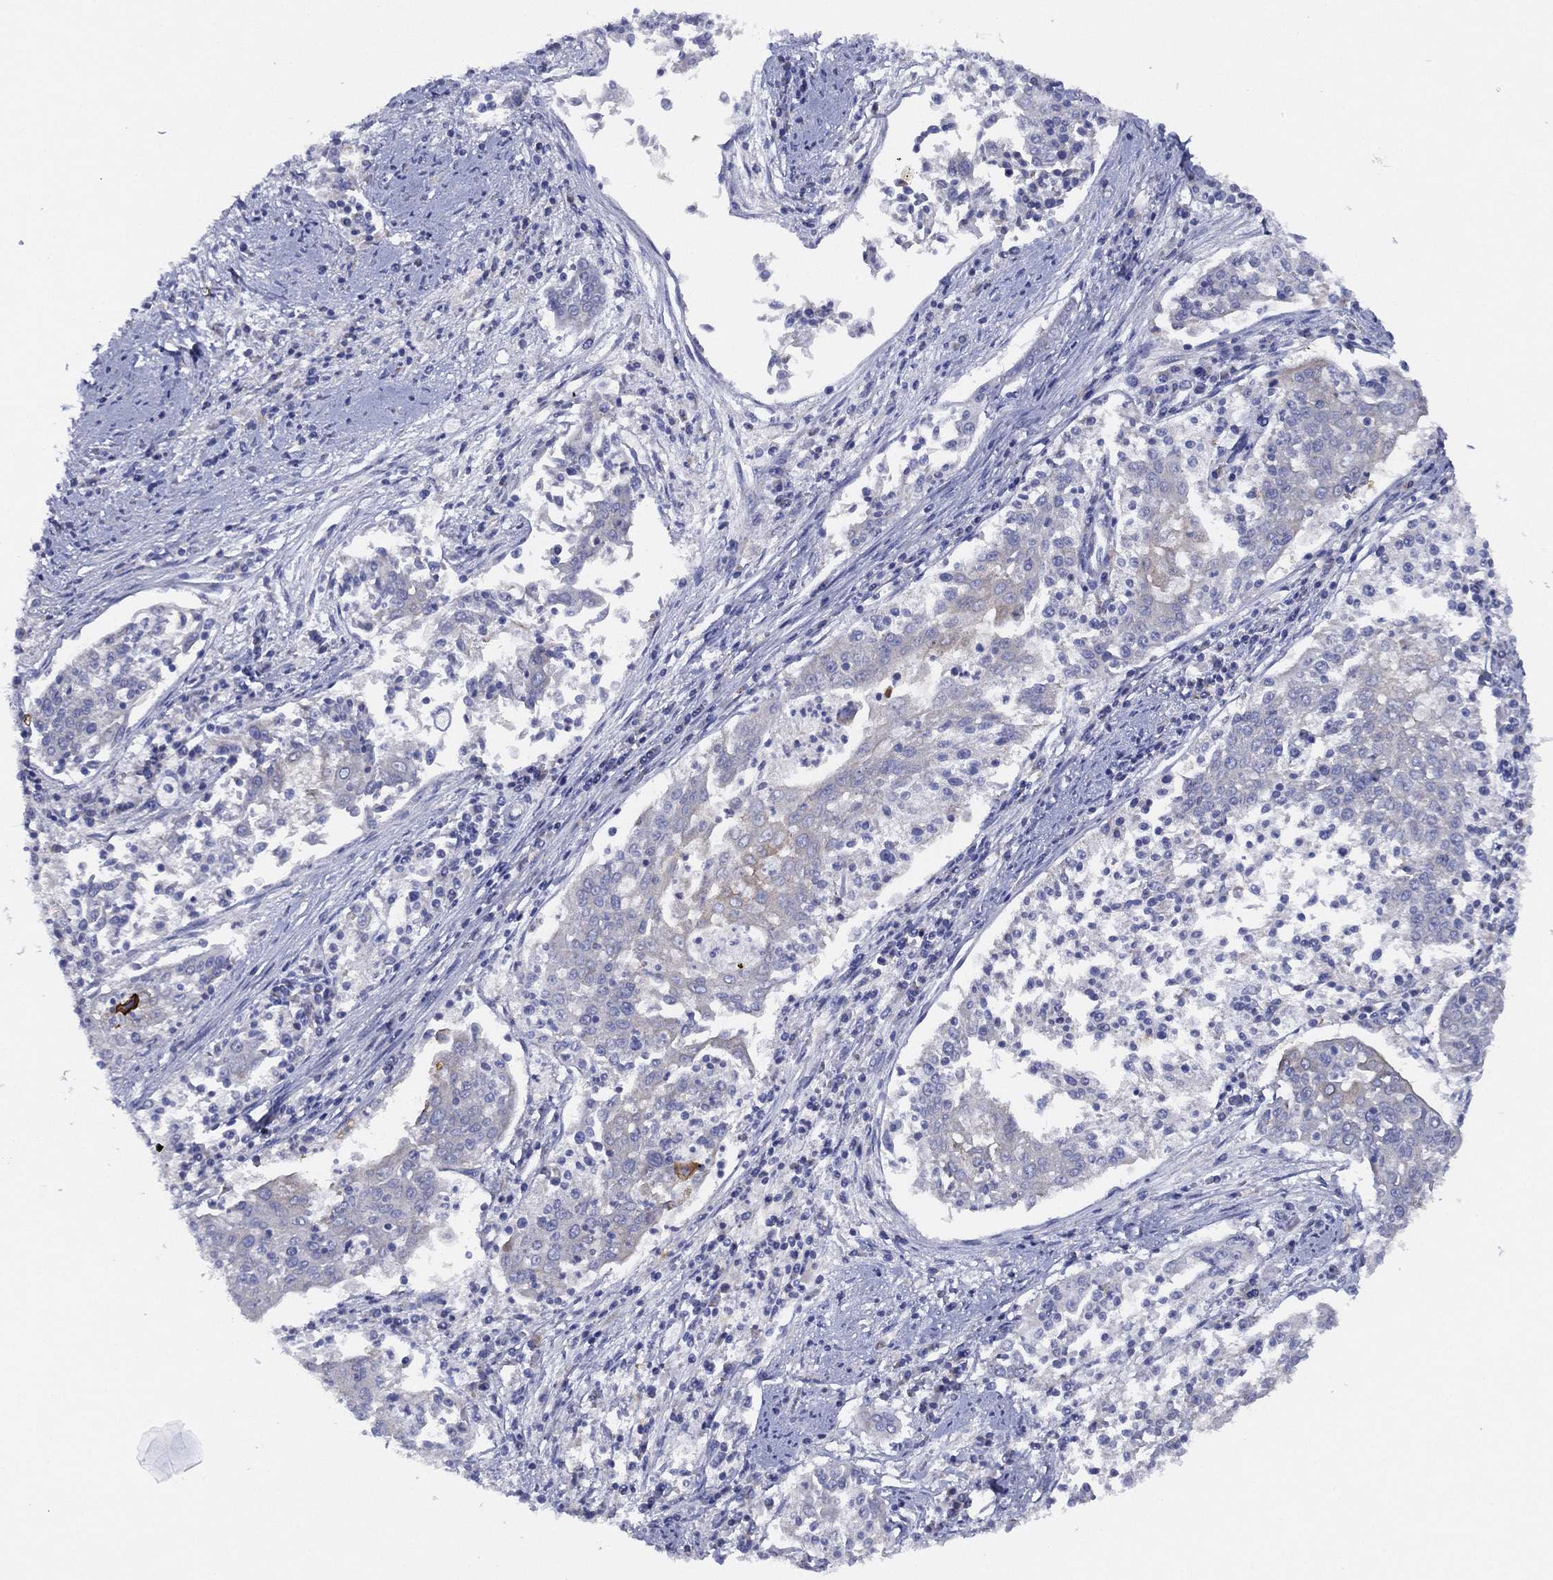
{"staining": {"intensity": "negative", "quantity": "none", "location": "none"}, "tissue": "cervical cancer", "cell_type": "Tumor cells", "image_type": "cancer", "snomed": [{"axis": "morphology", "description": "Squamous cell carcinoma, NOS"}, {"axis": "topography", "description": "Cervix"}], "caption": "Squamous cell carcinoma (cervical) stained for a protein using immunohistochemistry demonstrates no staining tumor cells.", "gene": "ZNF223", "patient": {"sex": "female", "age": 41}}